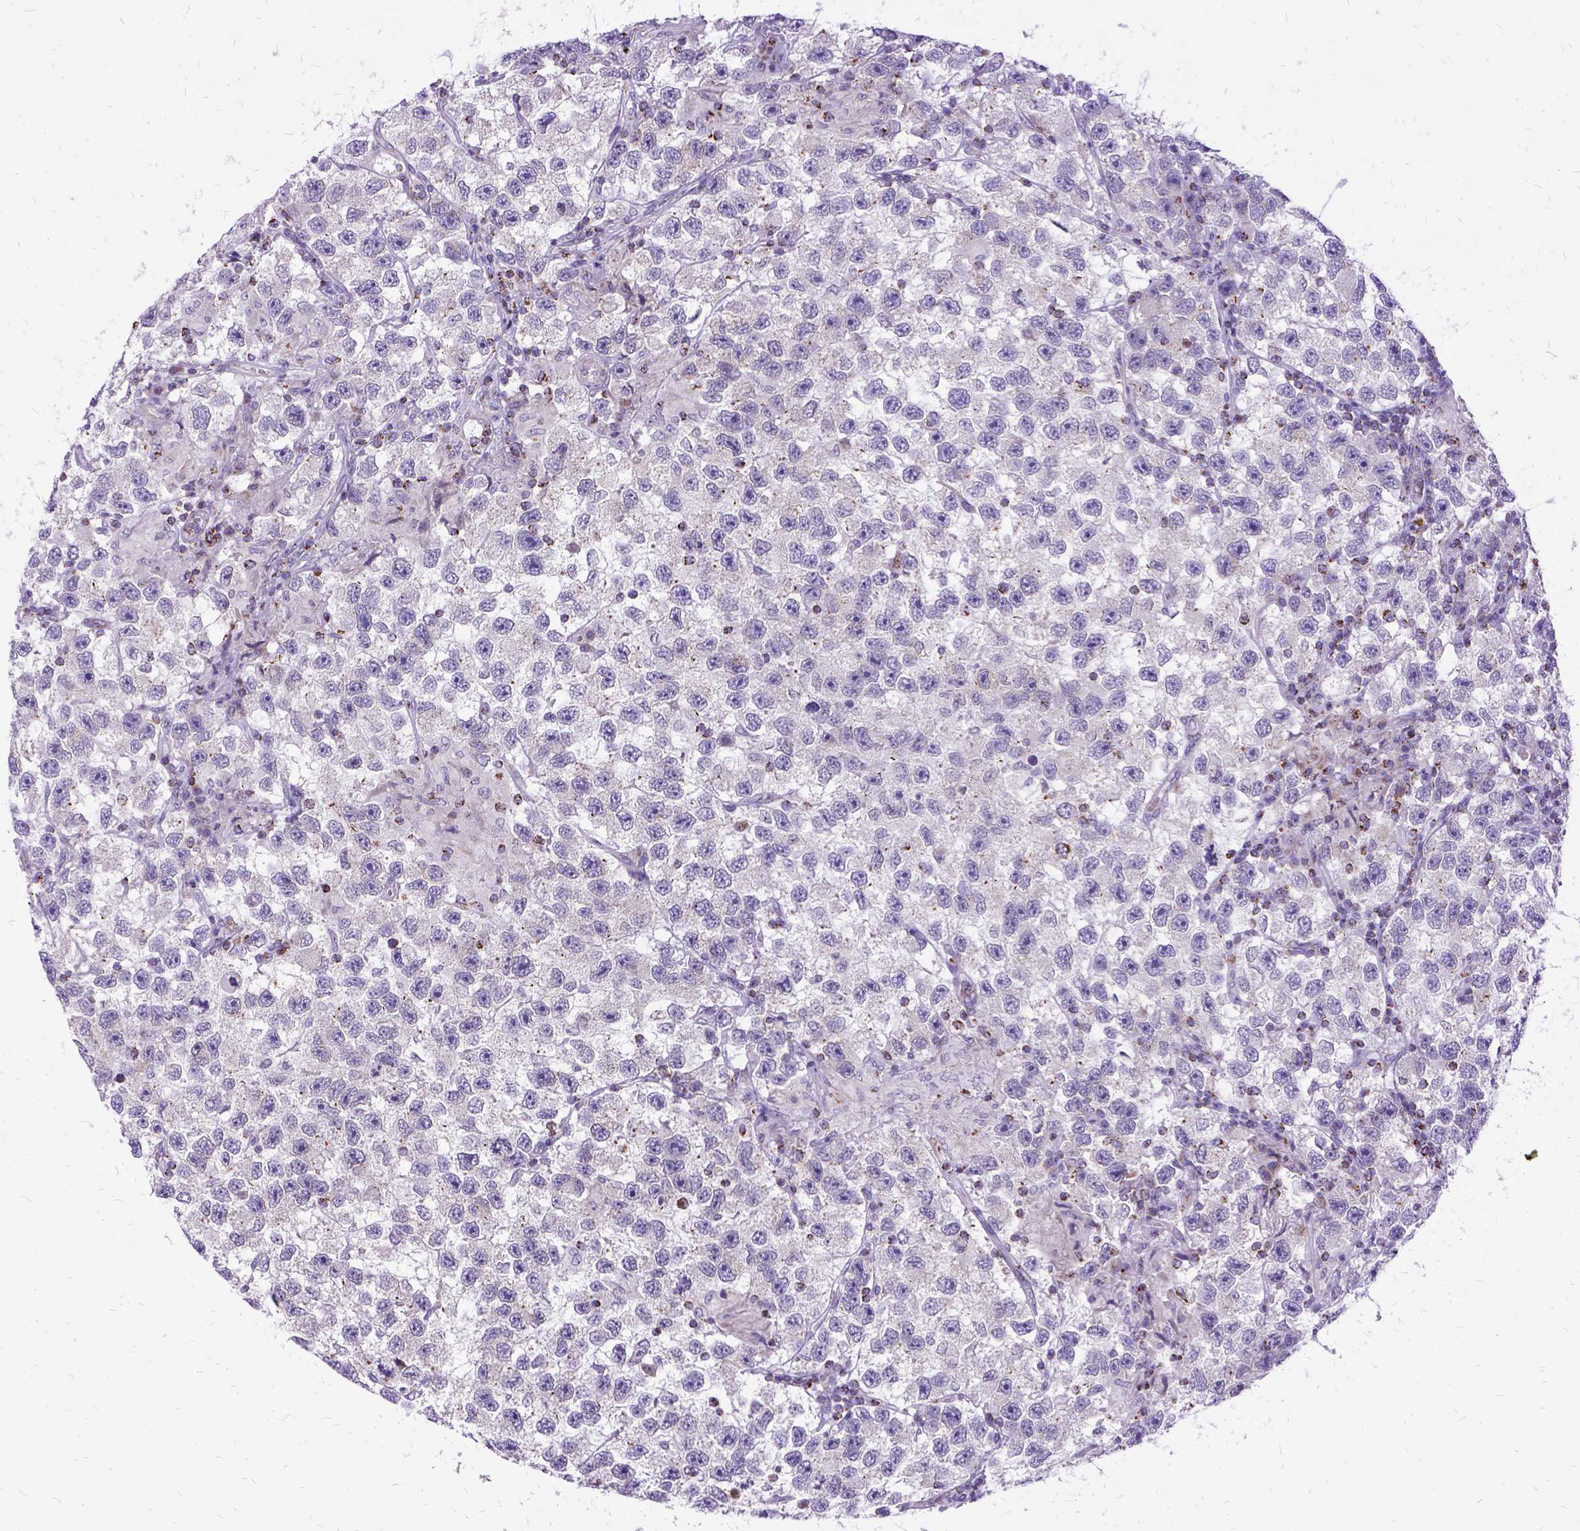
{"staining": {"intensity": "negative", "quantity": "none", "location": "none"}, "tissue": "testis cancer", "cell_type": "Tumor cells", "image_type": "cancer", "snomed": [{"axis": "morphology", "description": "Seminoma, NOS"}, {"axis": "topography", "description": "Testis"}], "caption": "Testis seminoma was stained to show a protein in brown. There is no significant positivity in tumor cells. (Brightfield microscopy of DAB immunohistochemistry (IHC) at high magnification).", "gene": "OXCT1", "patient": {"sex": "male", "age": 26}}